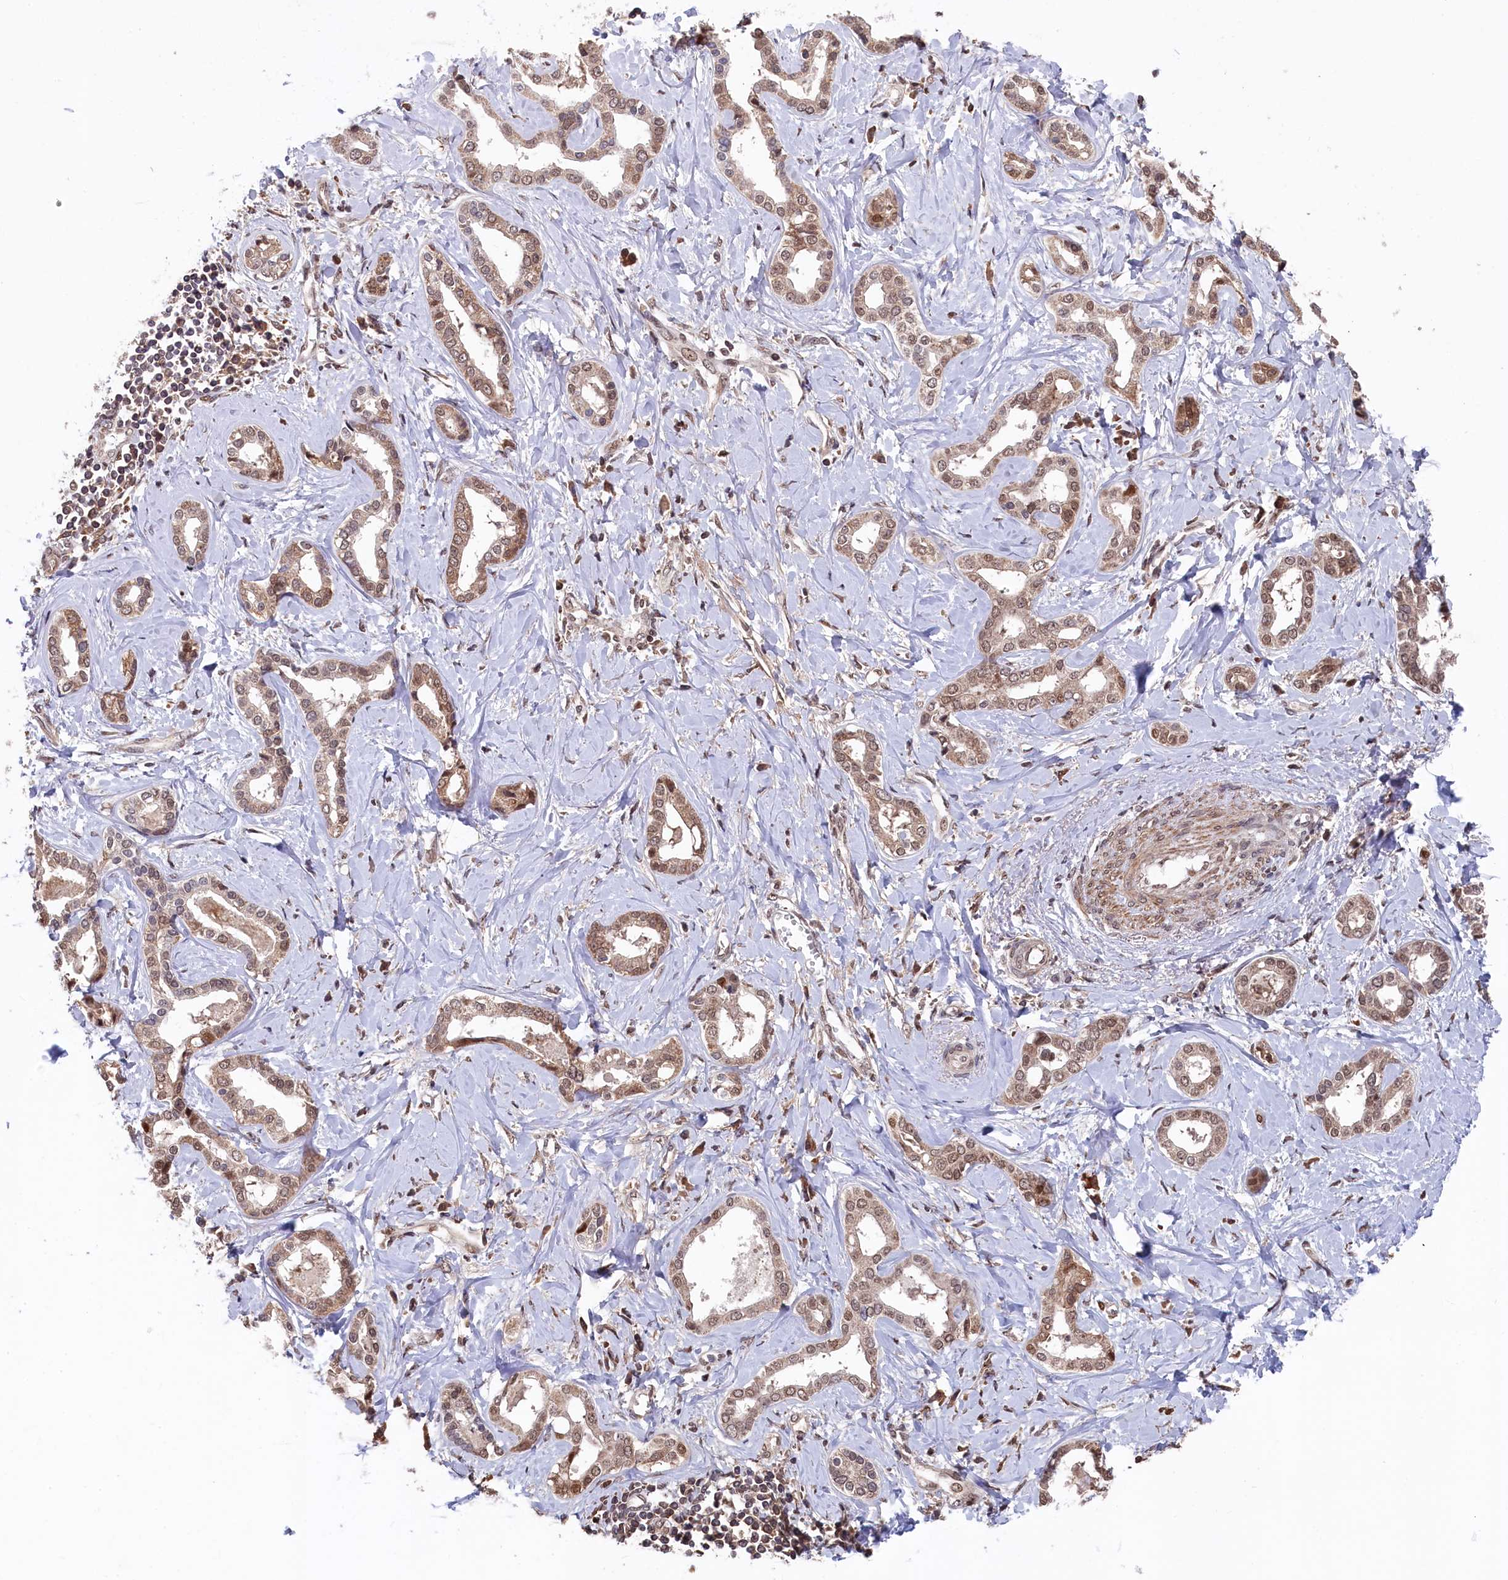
{"staining": {"intensity": "moderate", "quantity": ">75%", "location": "cytoplasmic/membranous"}, "tissue": "liver cancer", "cell_type": "Tumor cells", "image_type": "cancer", "snomed": [{"axis": "morphology", "description": "Carcinoma, Hepatocellular, NOS"}, {"axis": "topography", "description": "Liver"}], "caption": "Protein positivity by immunohistochemistry (IHC) demonstrates moderate cytoplasmic/membranous expression in about >75% of tumor cells in hepatocellular carcinoma (liver). (Brightfield microscopy of DAB IHC at high magnification).", "gene": "CLPX", "patient": {"sex": "female", "age": 73}}